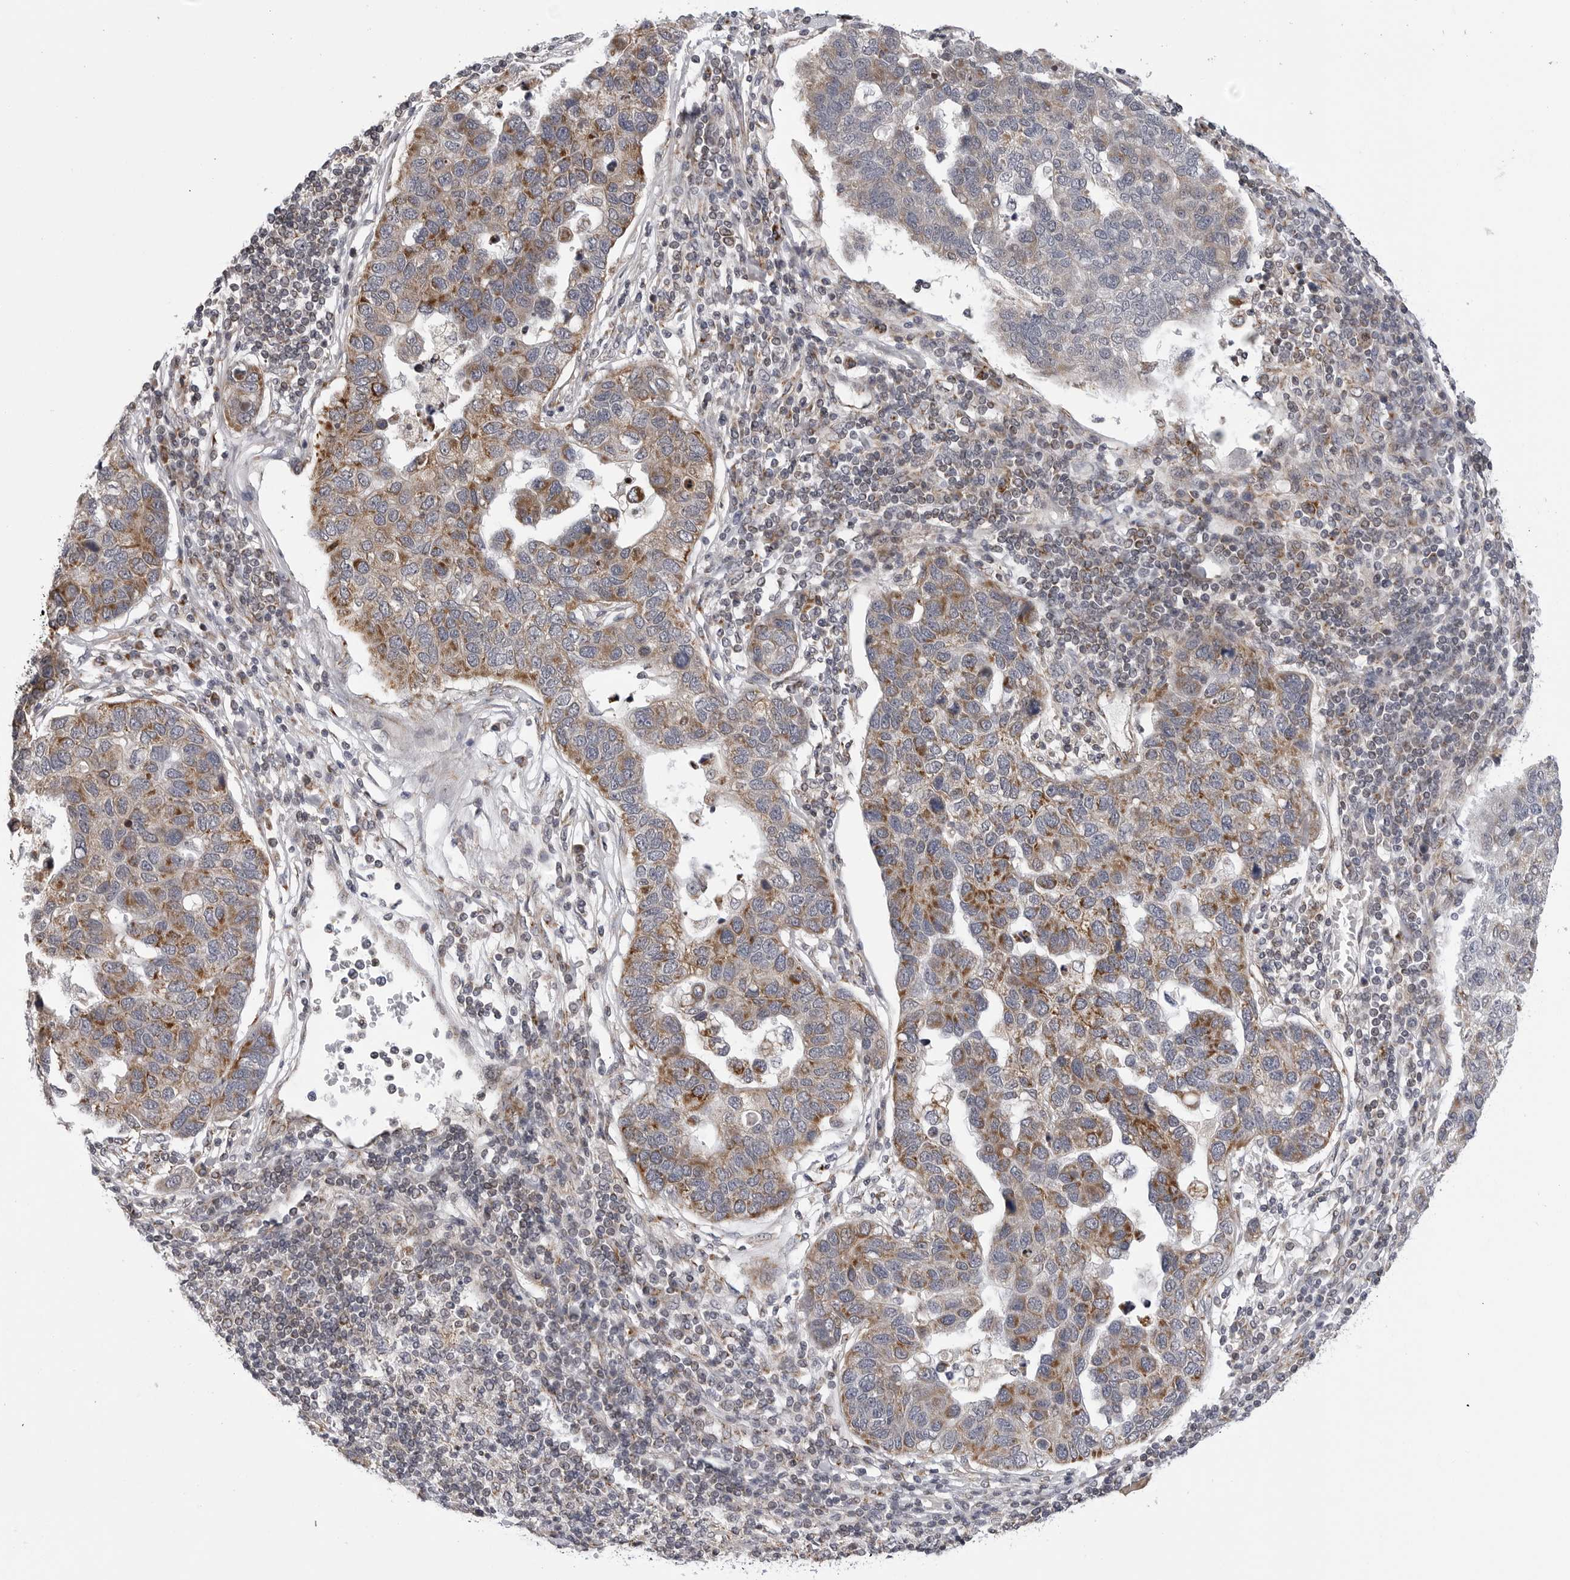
{"staining": {"intensity": "moderate", "quantity": ">75%", "location": "cytoplasmic/membranous"}, "tissue": "pancreatic cancer", "cell_type": "Tumor cells", "image_type": "cancer", "snomed": [{"axis": "morphology", "description": "Adenocarcinoma, NOS"}, {"axis": "topography", "description": "Pancreas"}], "caption": "Pancreatic cancer was stained to show a protein in brown. There is medium levels of moderate cytoplasmic/membranous expression in about >75% of tumor cells. Using DAB (3,3'-diaminobenzidine) (brown) and hematoxylin (blue) stains, captured at high magnification using brightfield microscopy.", "gene": "CDK20", "patient": {"sex": "female", "age": 61}}